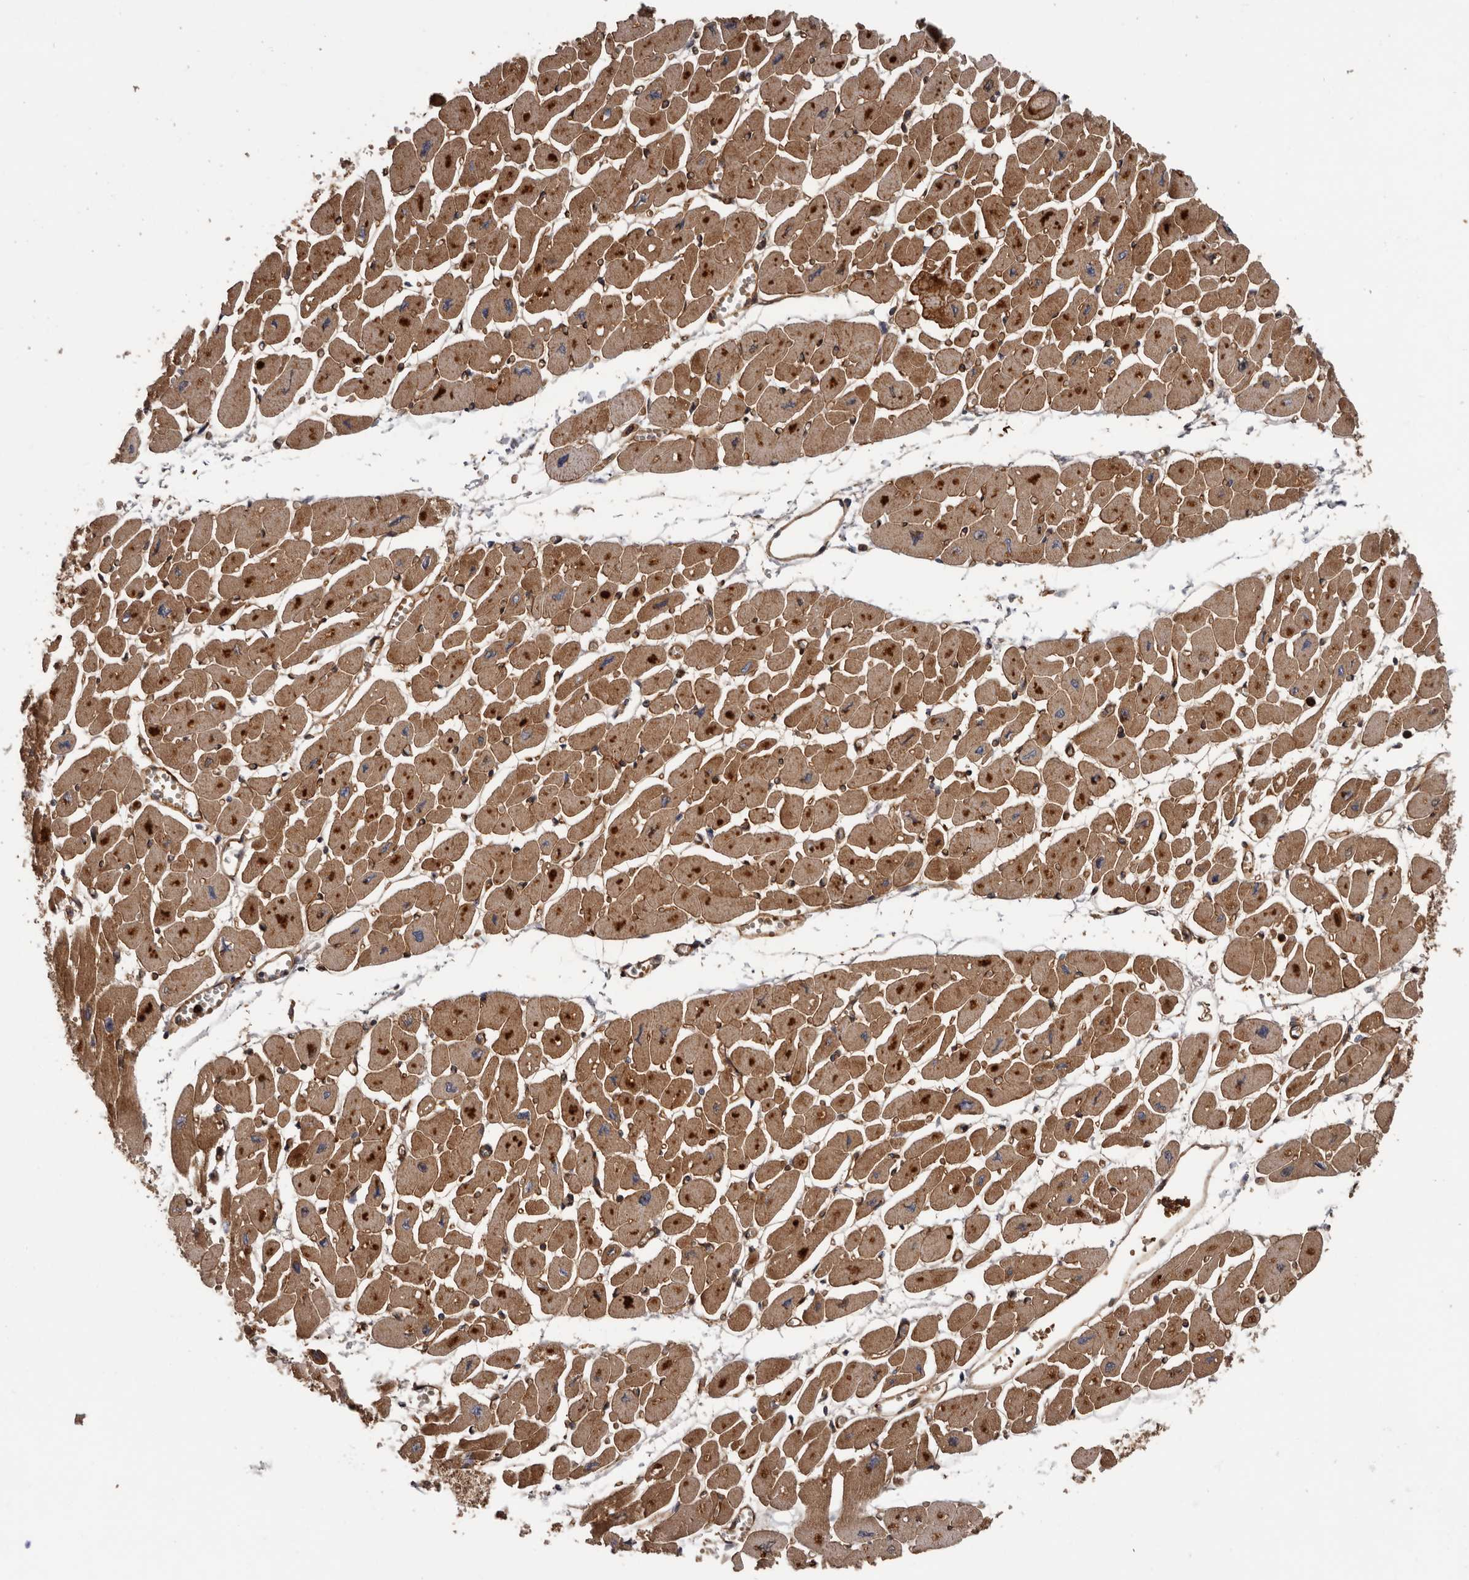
{"staining": {"intensity": "strong", "quantity": ">75%", "location": "cytoplasmic/membranous"}, "tissue": "heart muscle", "cell_type": "Cardiomyocytes", "image_type": "normal", "snomed": [{"axis": "morphology", "description": "Normal tissue, NOS"}, {"axis": "topography", "description": "Heart"}], "caption": "Protein staining displays strong cytoplasmic/membranous expression in approximately >75% of cardiomyocytes in unremarkable heart muscle.", "gene": "ARHGEF5", "patient": {"sex": "female", "age": 54}}